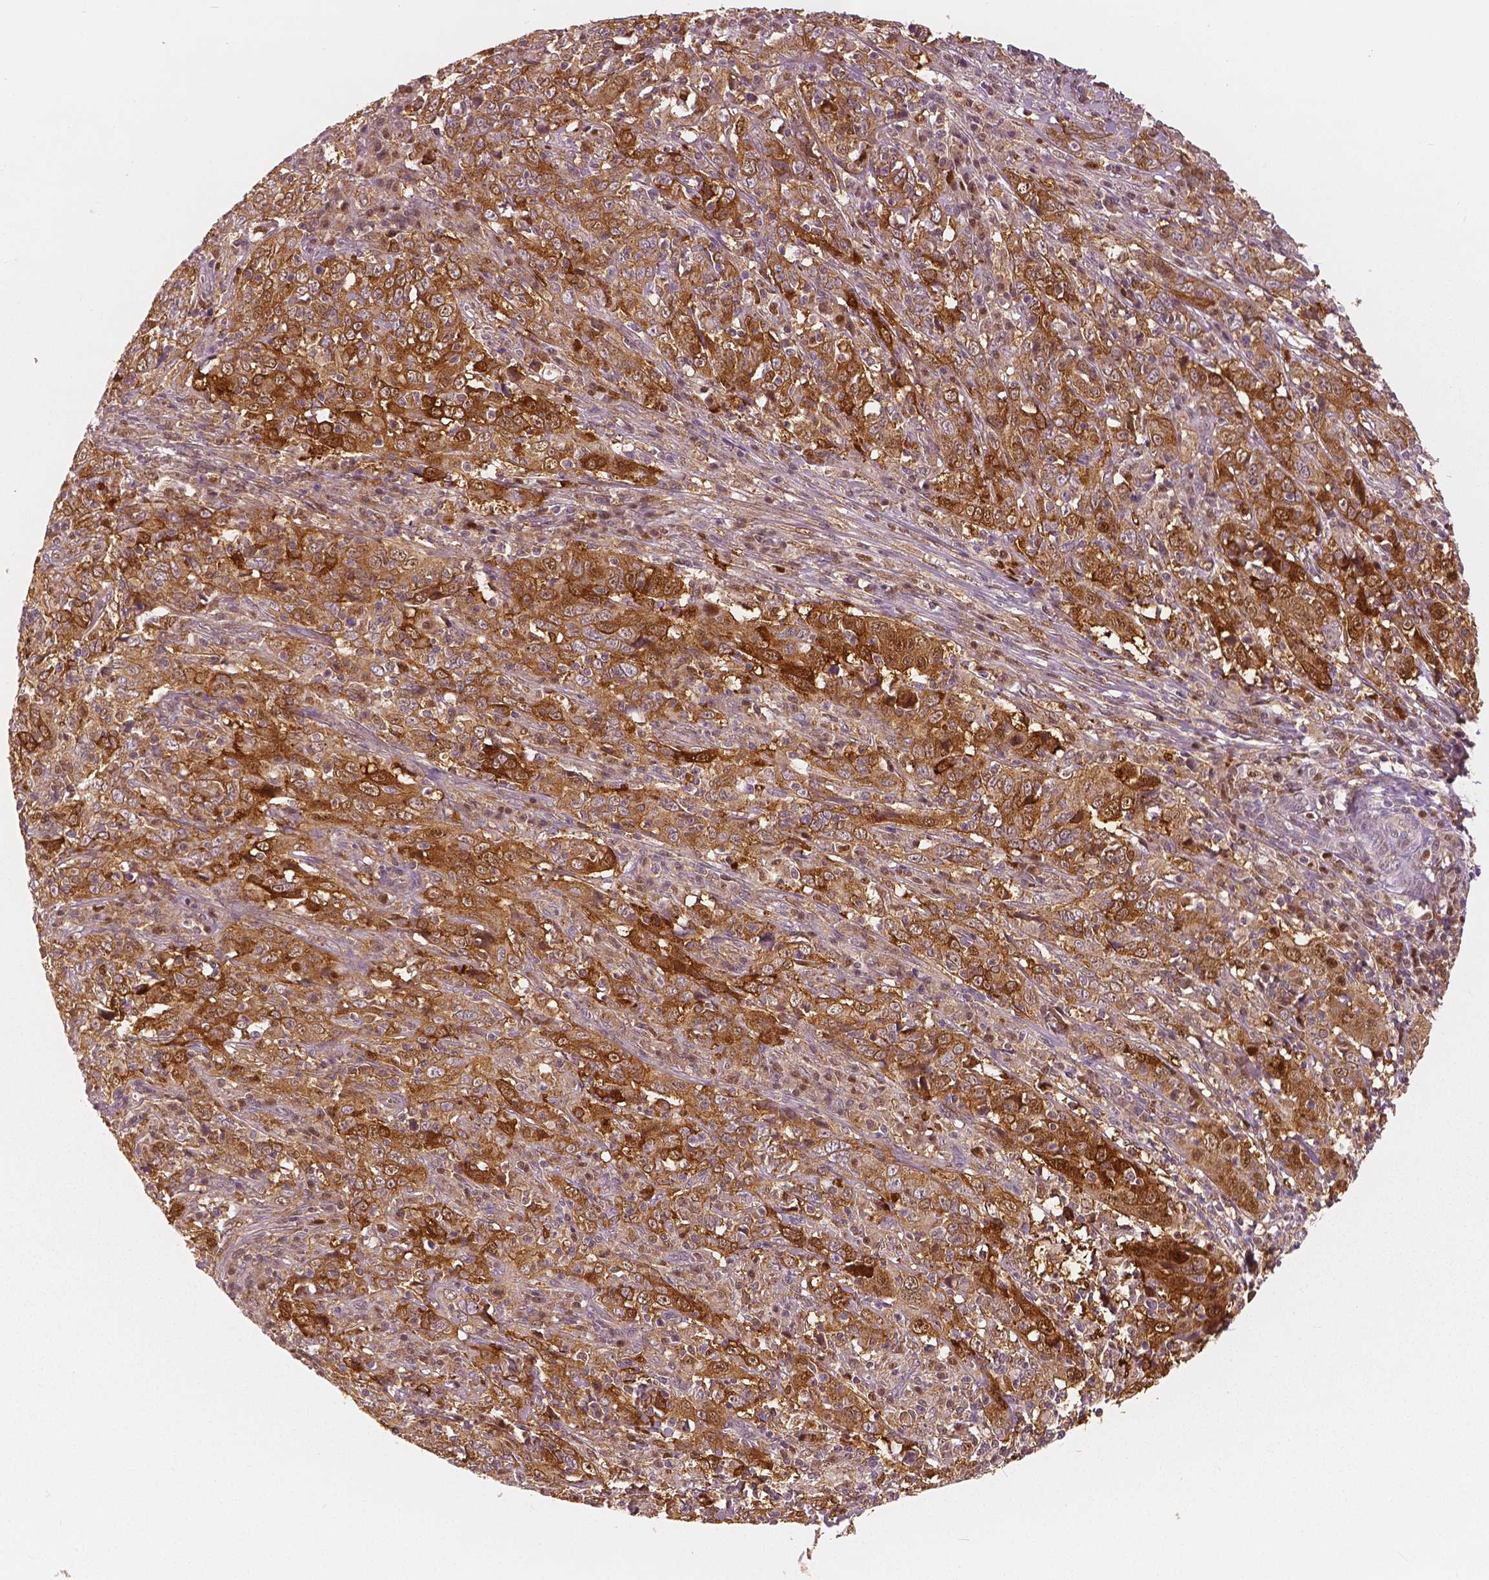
{"staining": {"intensity": "strong", "quantity": ">75%", "location": "cytoplasmic/membranous,nuclear"}, "tissue": "cervical cancer", "cell_type": "Tumor cells", "image_type": "cancer", "snomed": [{"axis": "morphology", "description": "Squamous cell carcinoma, NOS"}, {"axis": "topography", "description": "Cervix"}], "caption": "Protein expression by immunohistochemistry (IHC) reveals strong cytoplasmic/membranous and nuclear staining in approximately >75% of tumor cells in squamous cell carcinoma (cervical).", "gene": "SQSTM1", "patient": {"sex": "female", "age": 46}}